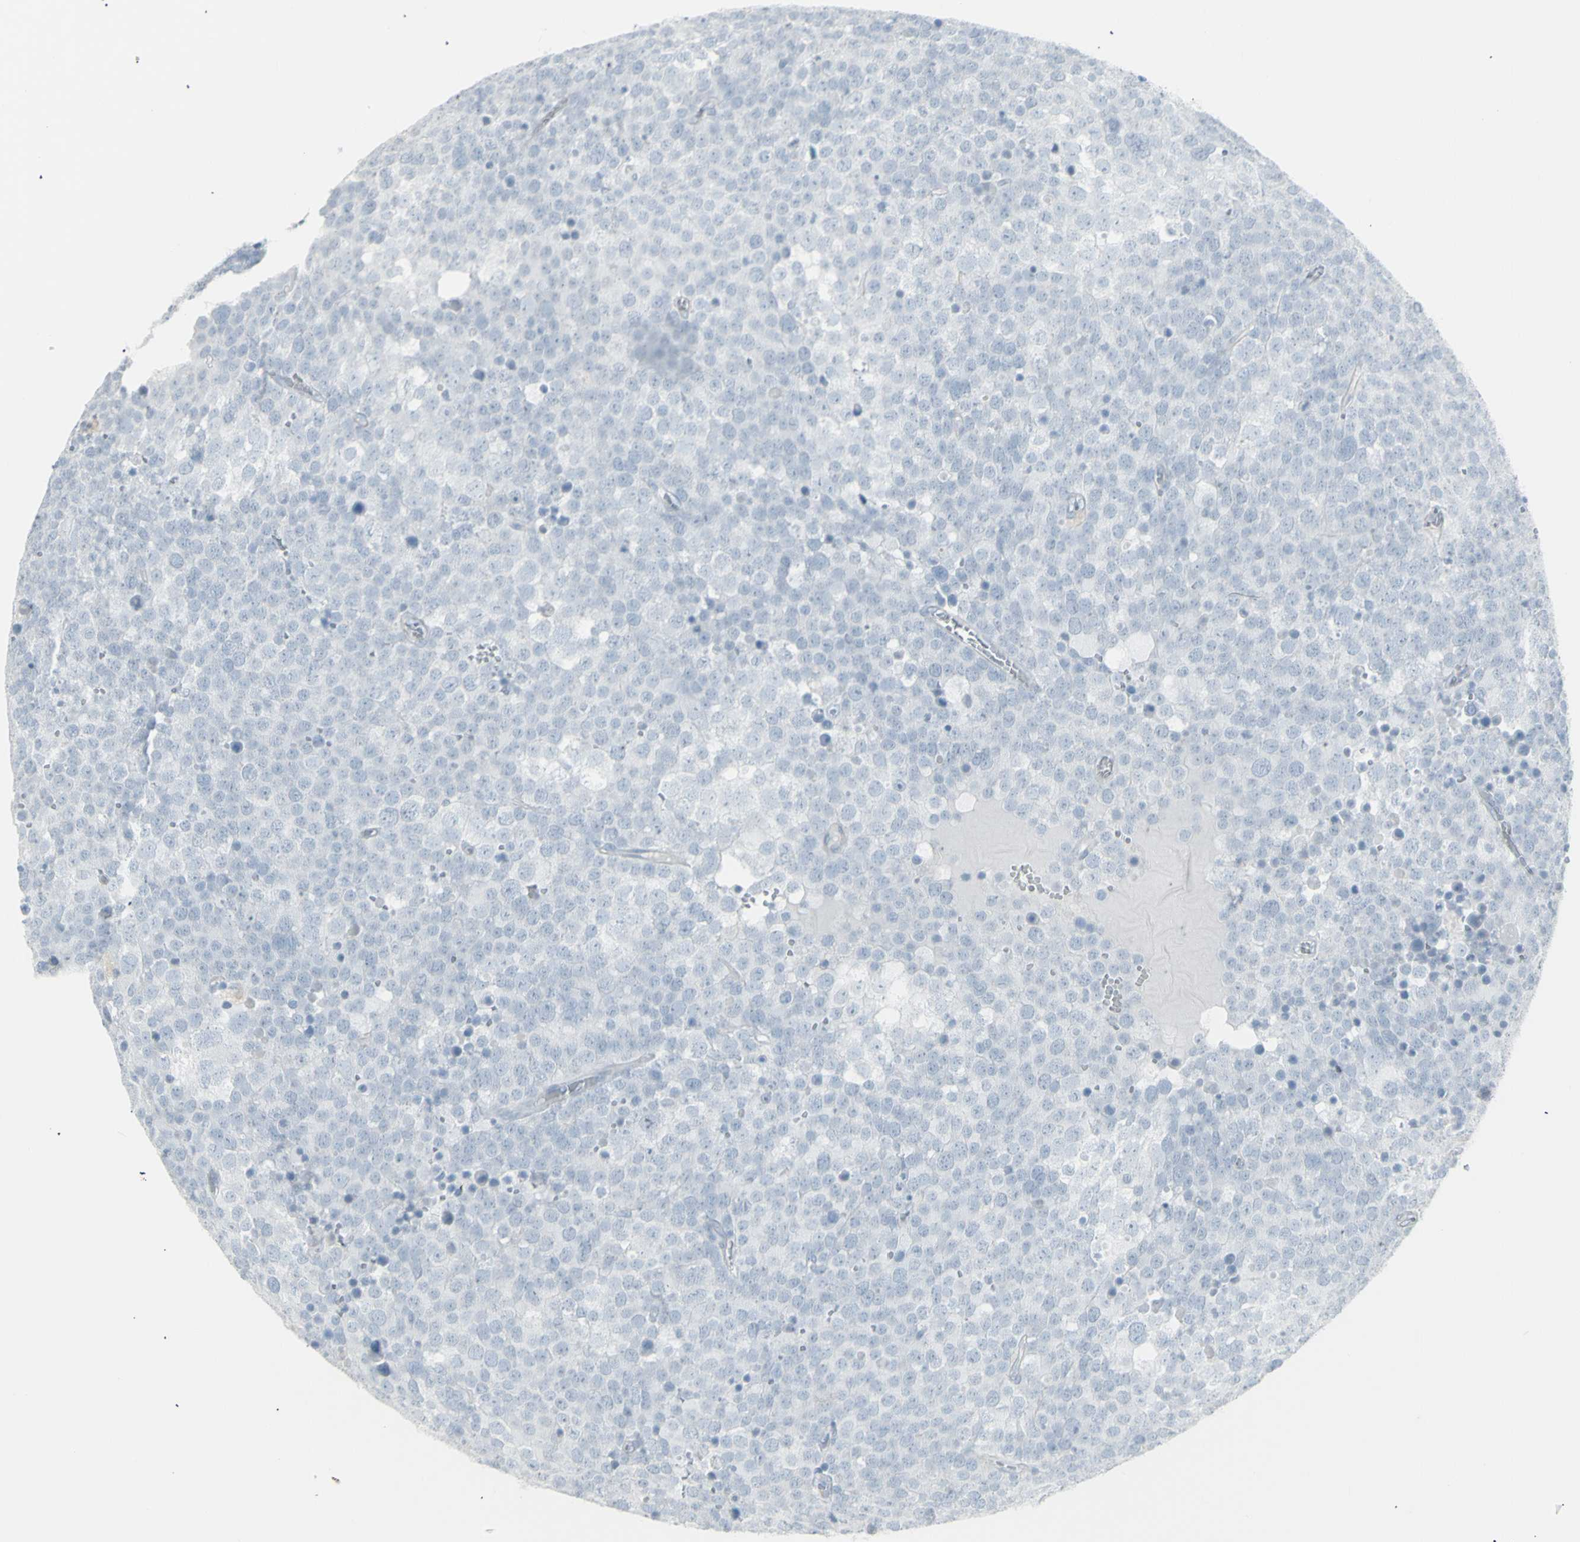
{"staining": {"intensity": "negative", "quantity": "none", "location": "none"}, "tissue": "testis cancer", "cell_type": "Tumor cells", "image_type": "cancer", "snomed": [{"axis": "morphology", "description": "Seminoma, NOS"}, {"axis": "topography", "description": "Testis"}], "caption": "This is an immunohistochemistry image of testis seminoma. There is no expression in tumor cells.", "gene": "YBX2", "patient": {"sex": "male", "age": 71}}